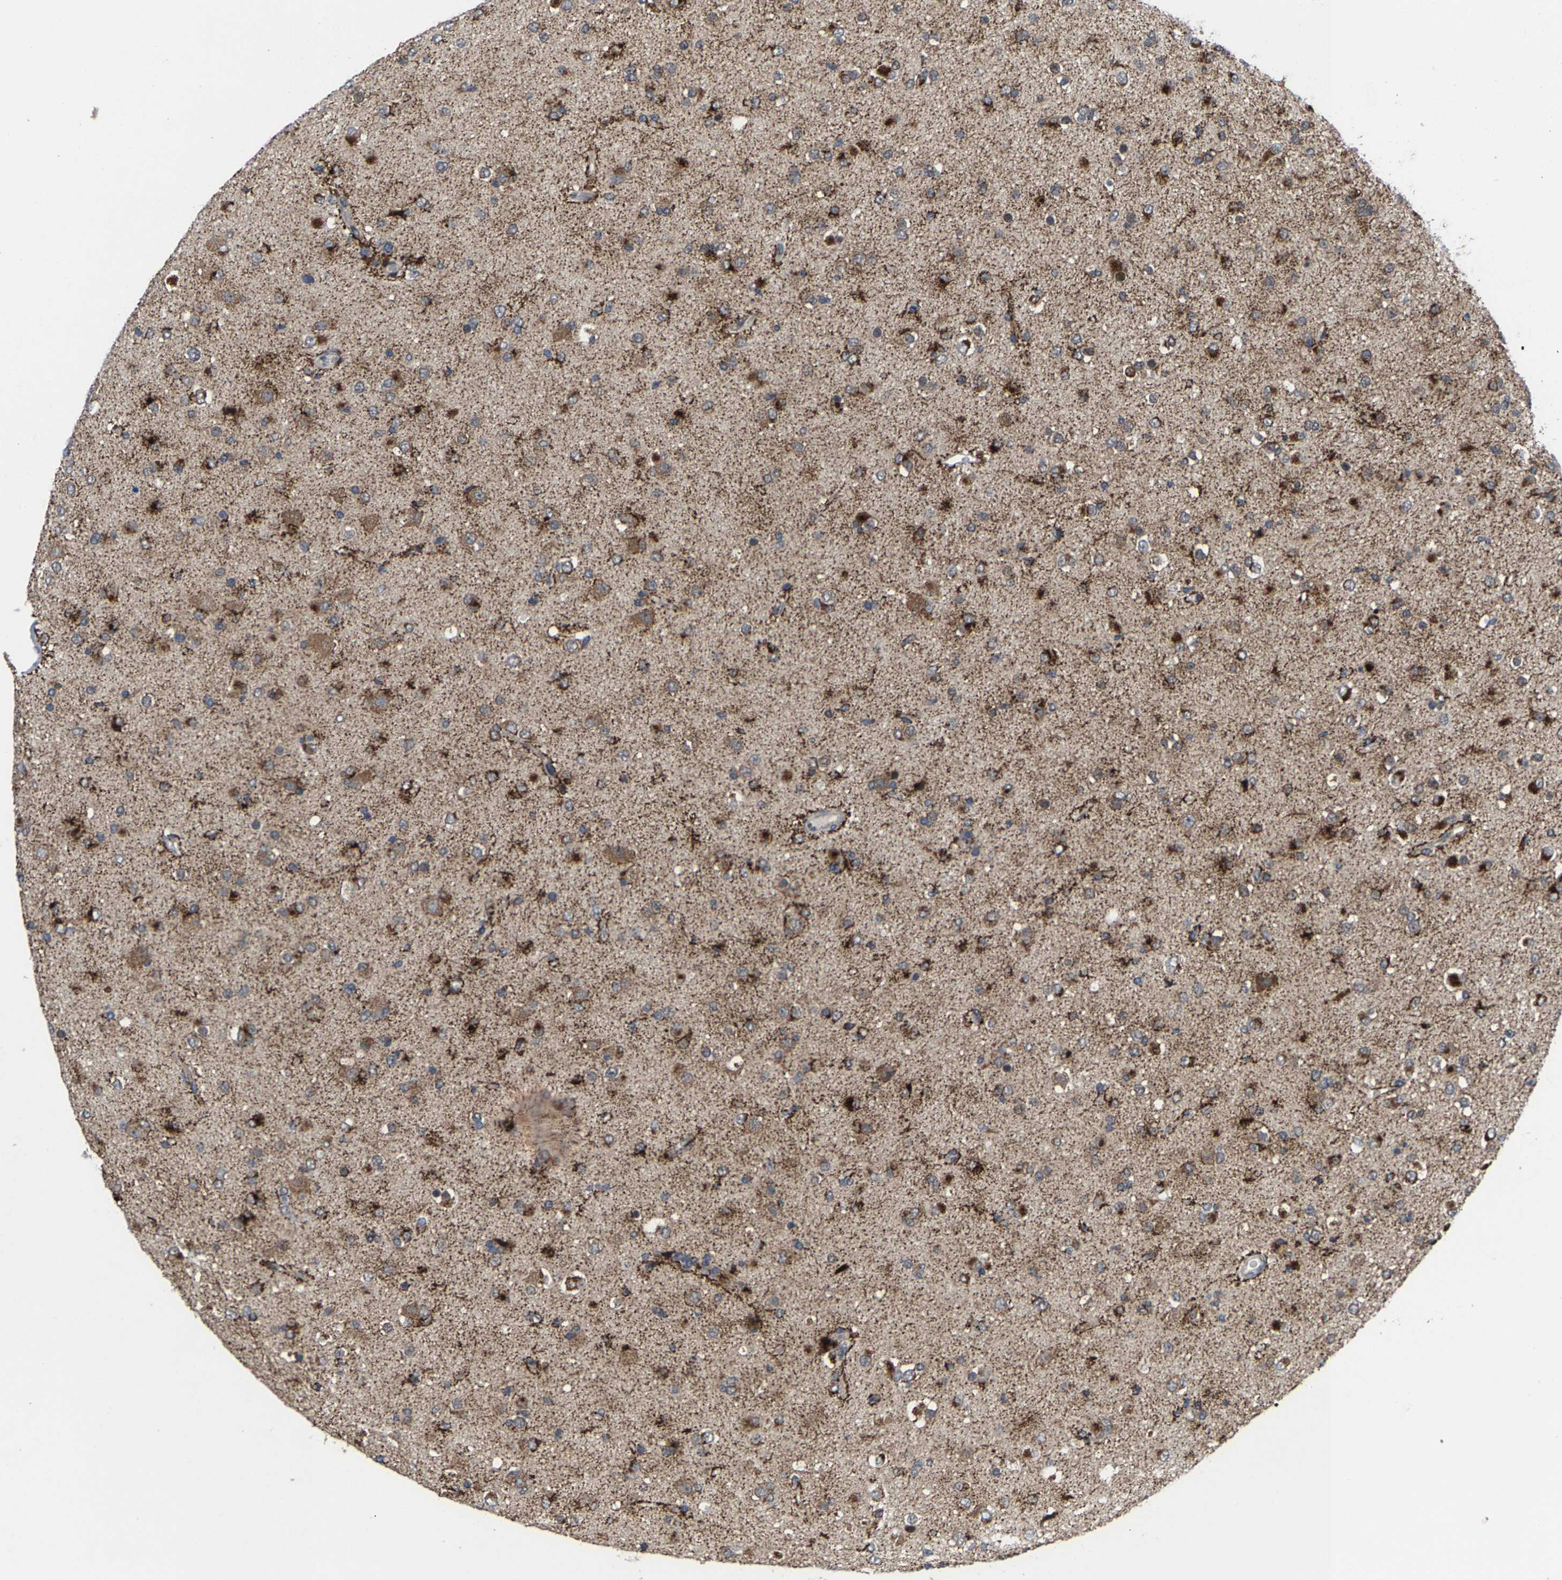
{"staining": {"intensity": "moderate", "quantity": "25%-75%", "location": "cytoplasmic/membranous"}, "tissue": "glioma", "cell_type": "Tumor cells", "image_type": "cancer", "snomed": [{"axis": "morphology", "description": "Glioma, malignant, Low grade"}, {"axis": "topography", "description": "Brain"}], "caption": "Malignant low-grade glioma stained for a protein reveals moderate cytoplasmic/membranous positivity in tumor cells.", "gene": "TDRKH", "patient": {"sex": "male", "age": 65}}